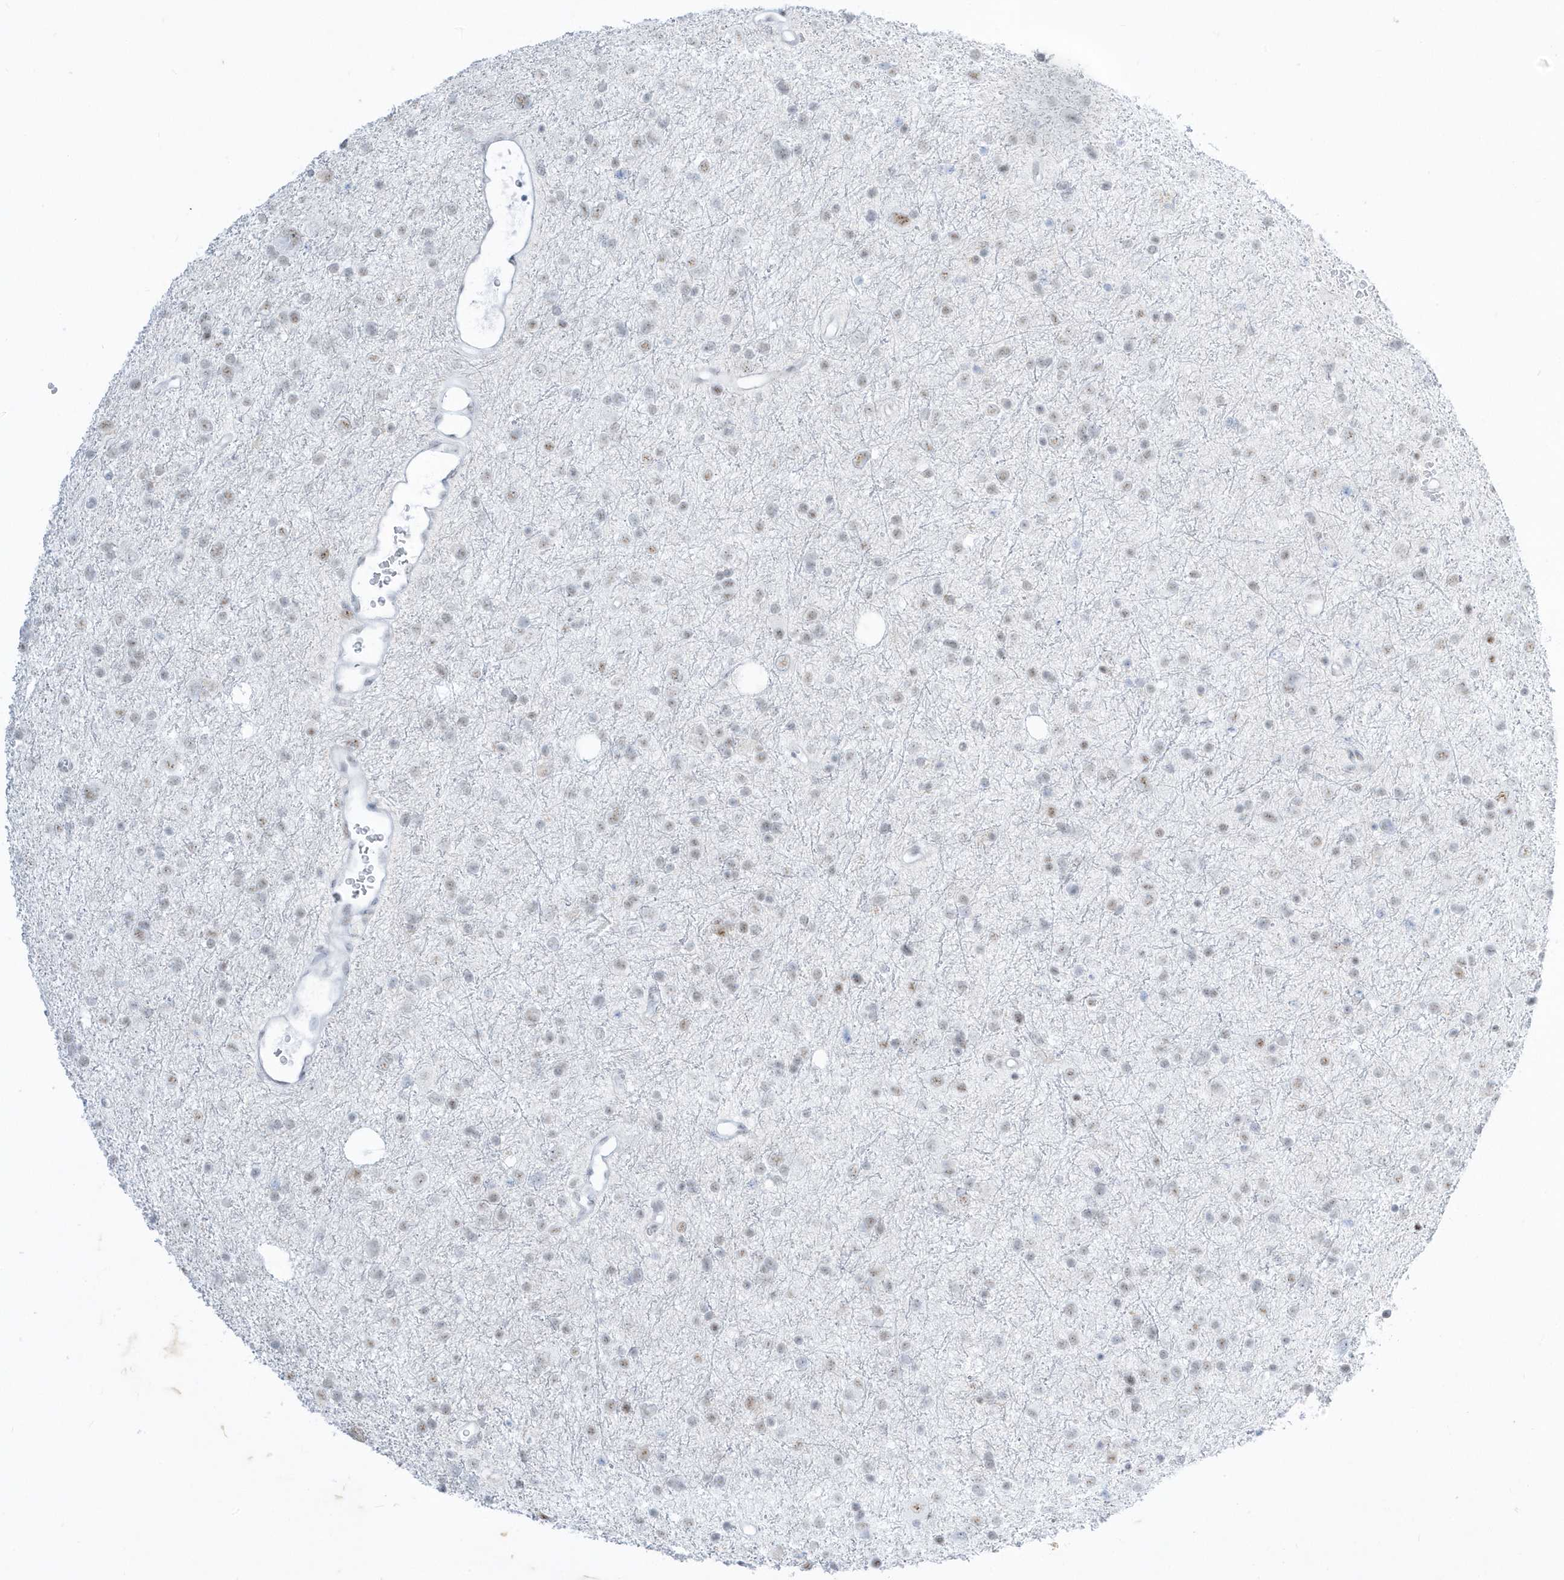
{"staining": {"intensity": "weak", "quantity": "<25%", "location": "nuclear"}, "tissue": "glioma", "cell_type": "Tumor cells", "image_type": "cancer", "snomed": [{"axis": "morphology", "description": "Glioma, malignant, Low grade"}, {"axis": "topography", "description": "Brain"}], "caption": "The IHC micrograph has no significant positivity in tumor cells of glioma tissue.", "gene": "PLEKHN1", "patient": {"sex": "female", "age": 37}}